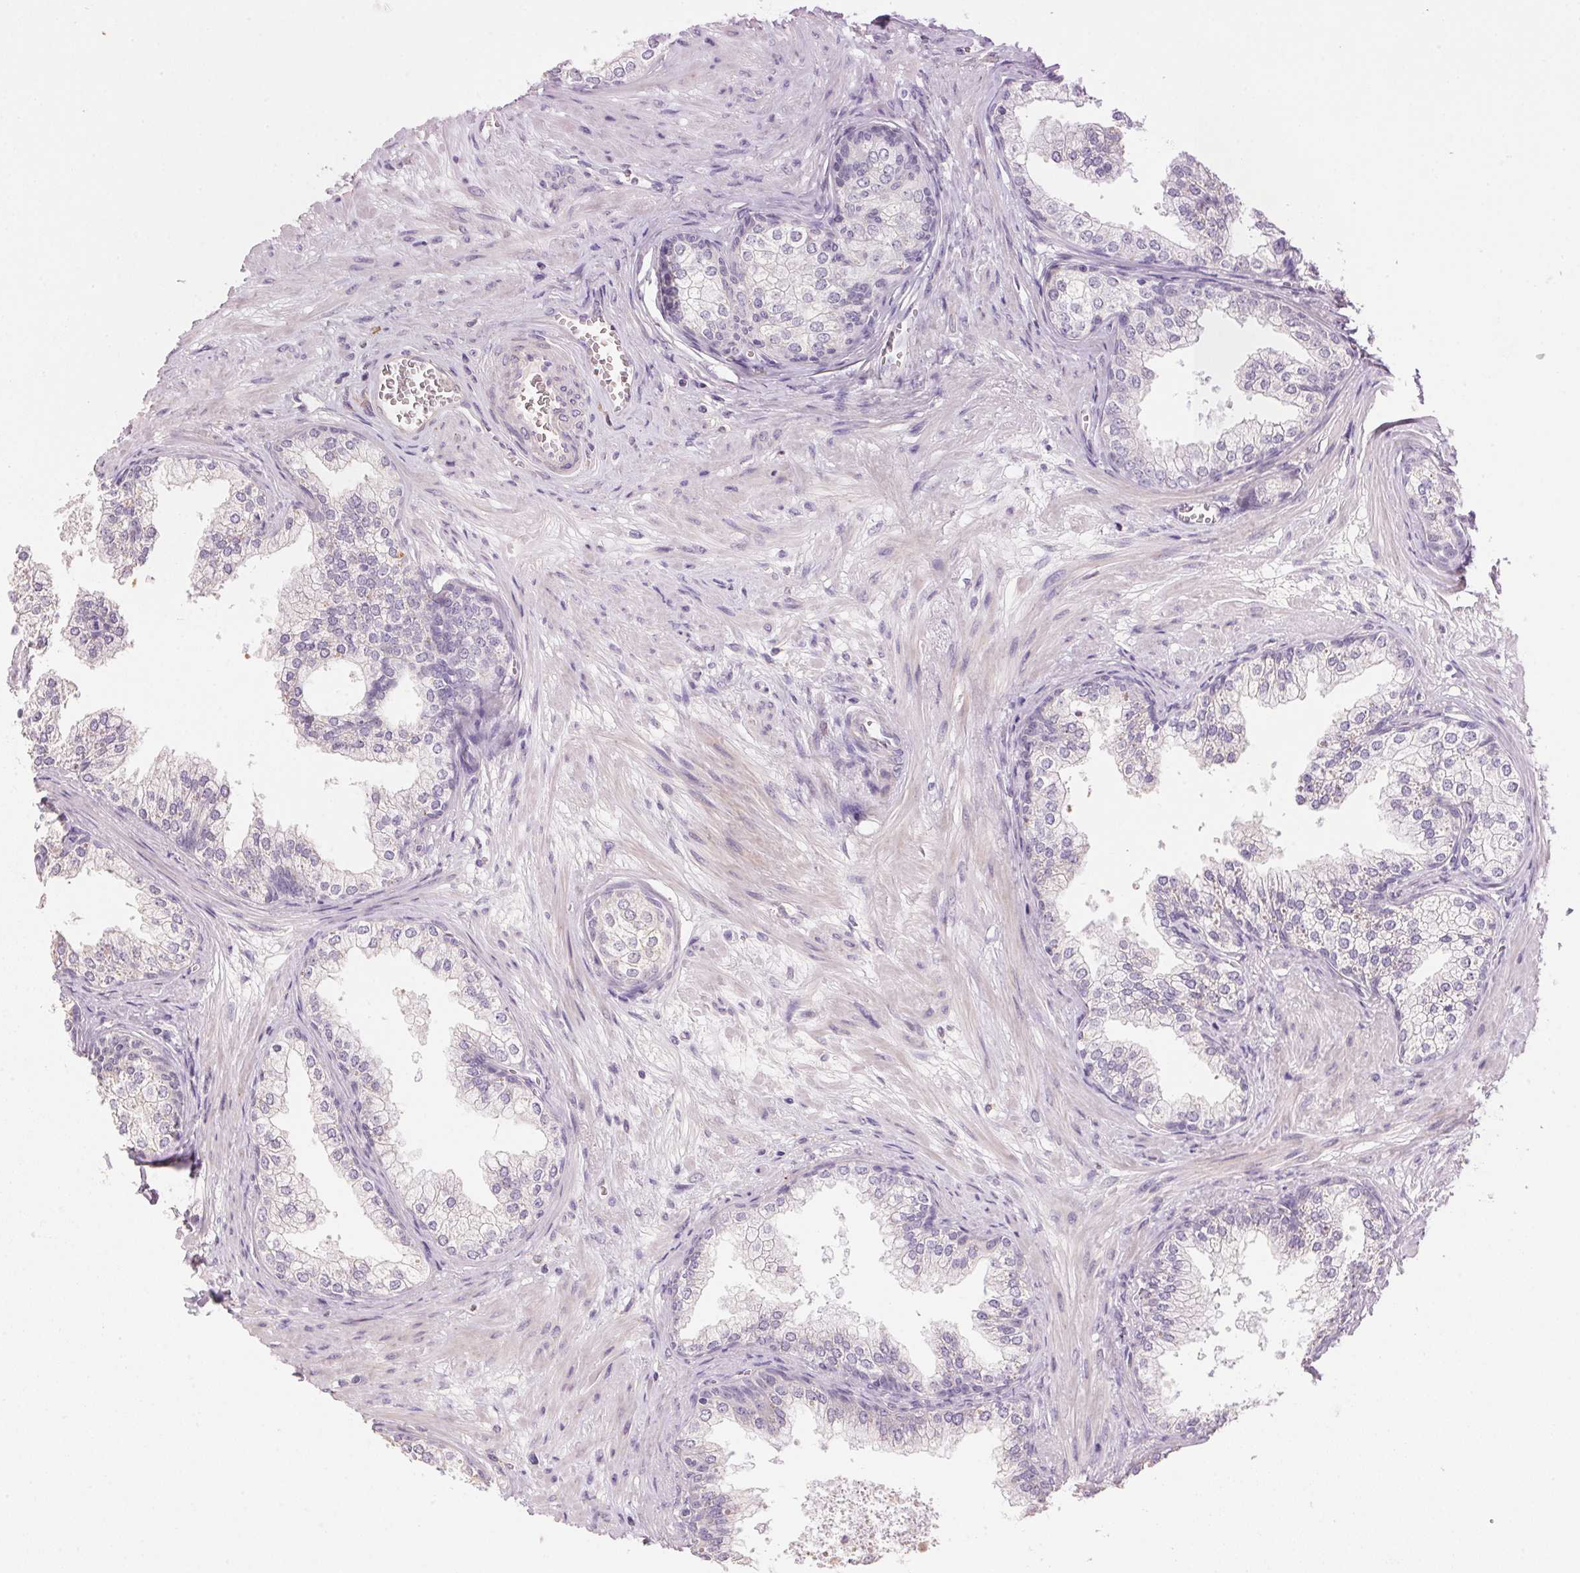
{"staining": {"intensity": "negative", "quantity": "none", "location": "none"}, "tissue": "prostate", "cell_type": "Glandular cells", "image_type": "normal", "snomed": [{"axis": "morphology", "description": "Normal tissue, NOS"}, {"axis": "topography", "description": "Prostate"}], "caption": "Protein analysis of unremarkable prostate displays no significant staining in glandular cells.", "gene": "LYZL6", "patient": {"sex": "male", "age": 79}}